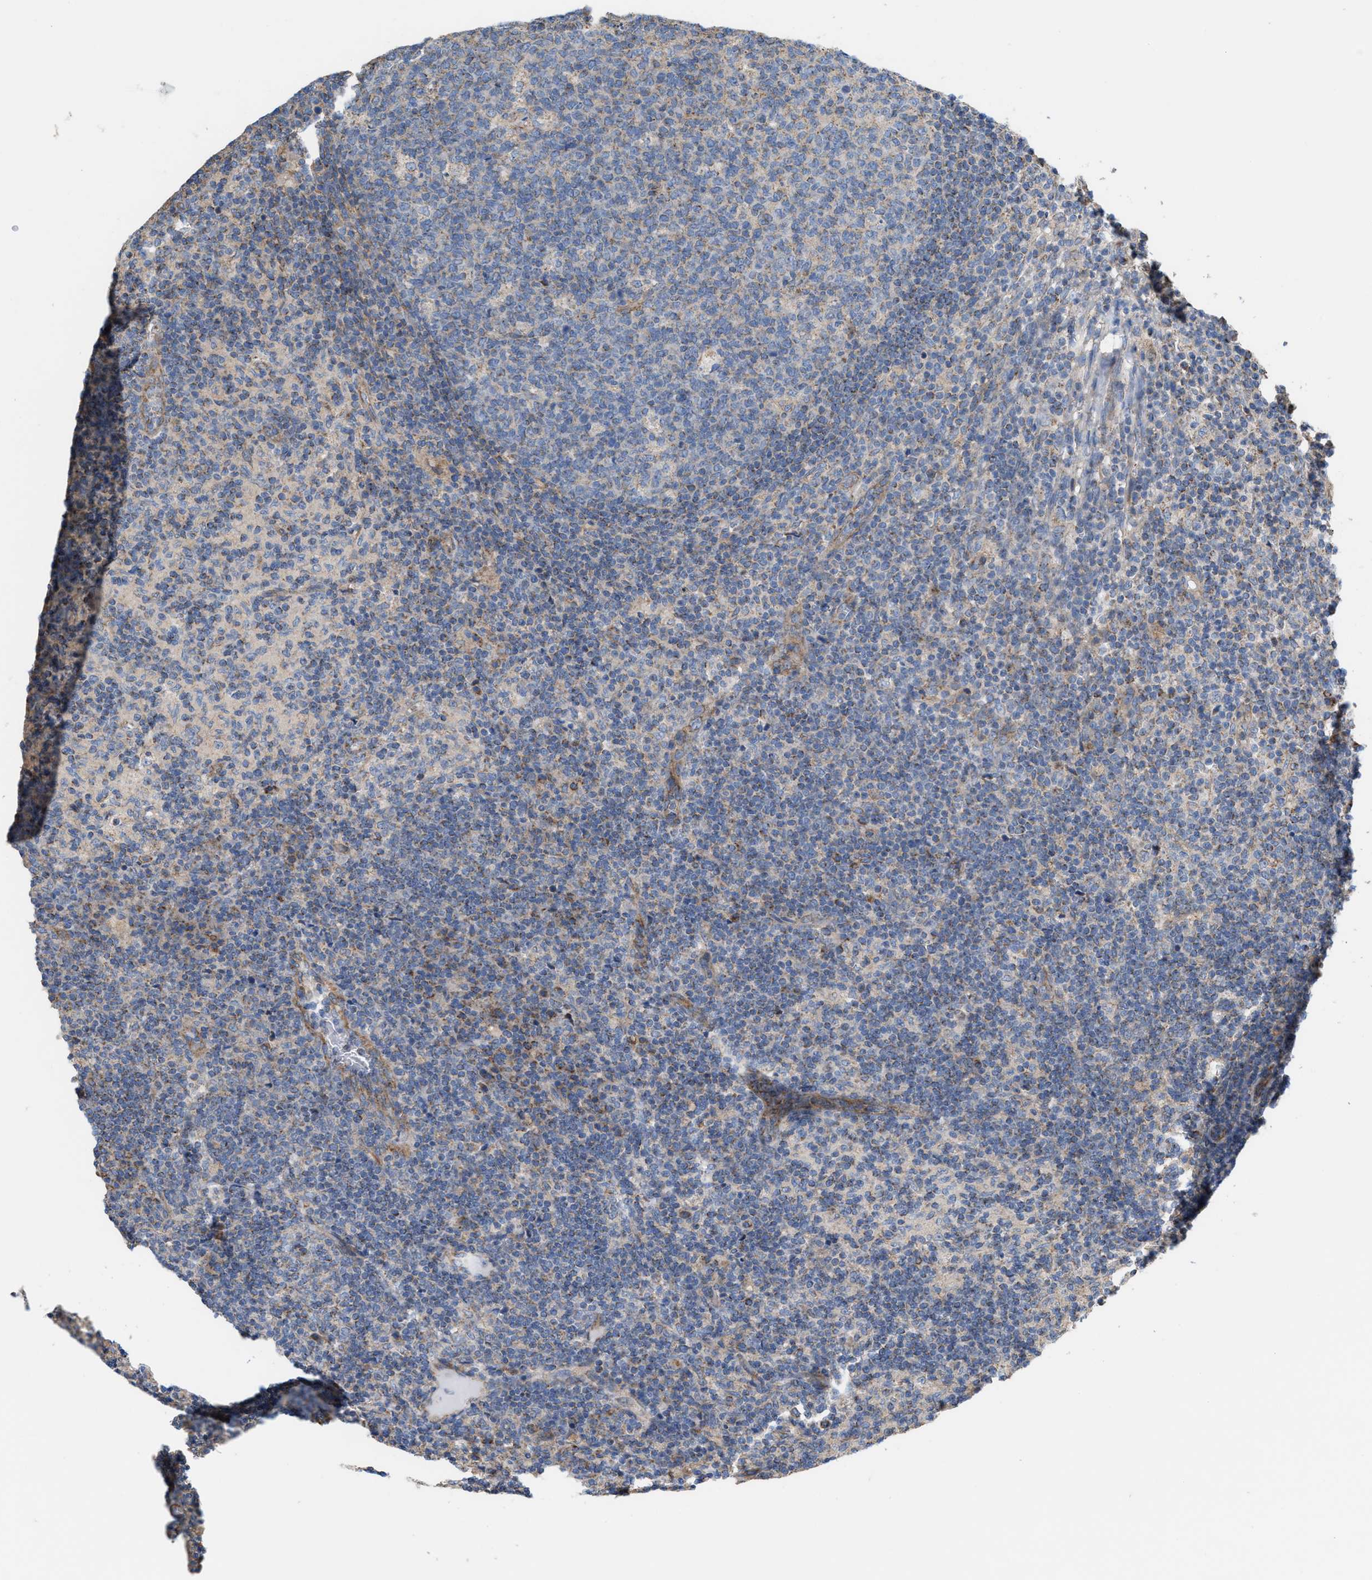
{"staining": {"intensity": "weak", "quantity": "<25%", "location": "cytoplasmic/membranous"}, "tissue": "lymph node", "cell_type": "Germinal center cells", "image_type": "normal", "snomed": [{"axis": "morphology", "description": "Normal tissue, NOS"}, {"axis": "morphology", "description": "Inflammation, NOS"}, {"axis": "topography", "description": "Lymph node"}], "caption": "This histopathology image is of normal lymph node stained with immunohistochemistry to label a protein in brown with the nuclei are counter-stained blue. There is no staining in germinal center cells.", "gene": "OXSM", "patient": {"sex": "male", "age": 55}}